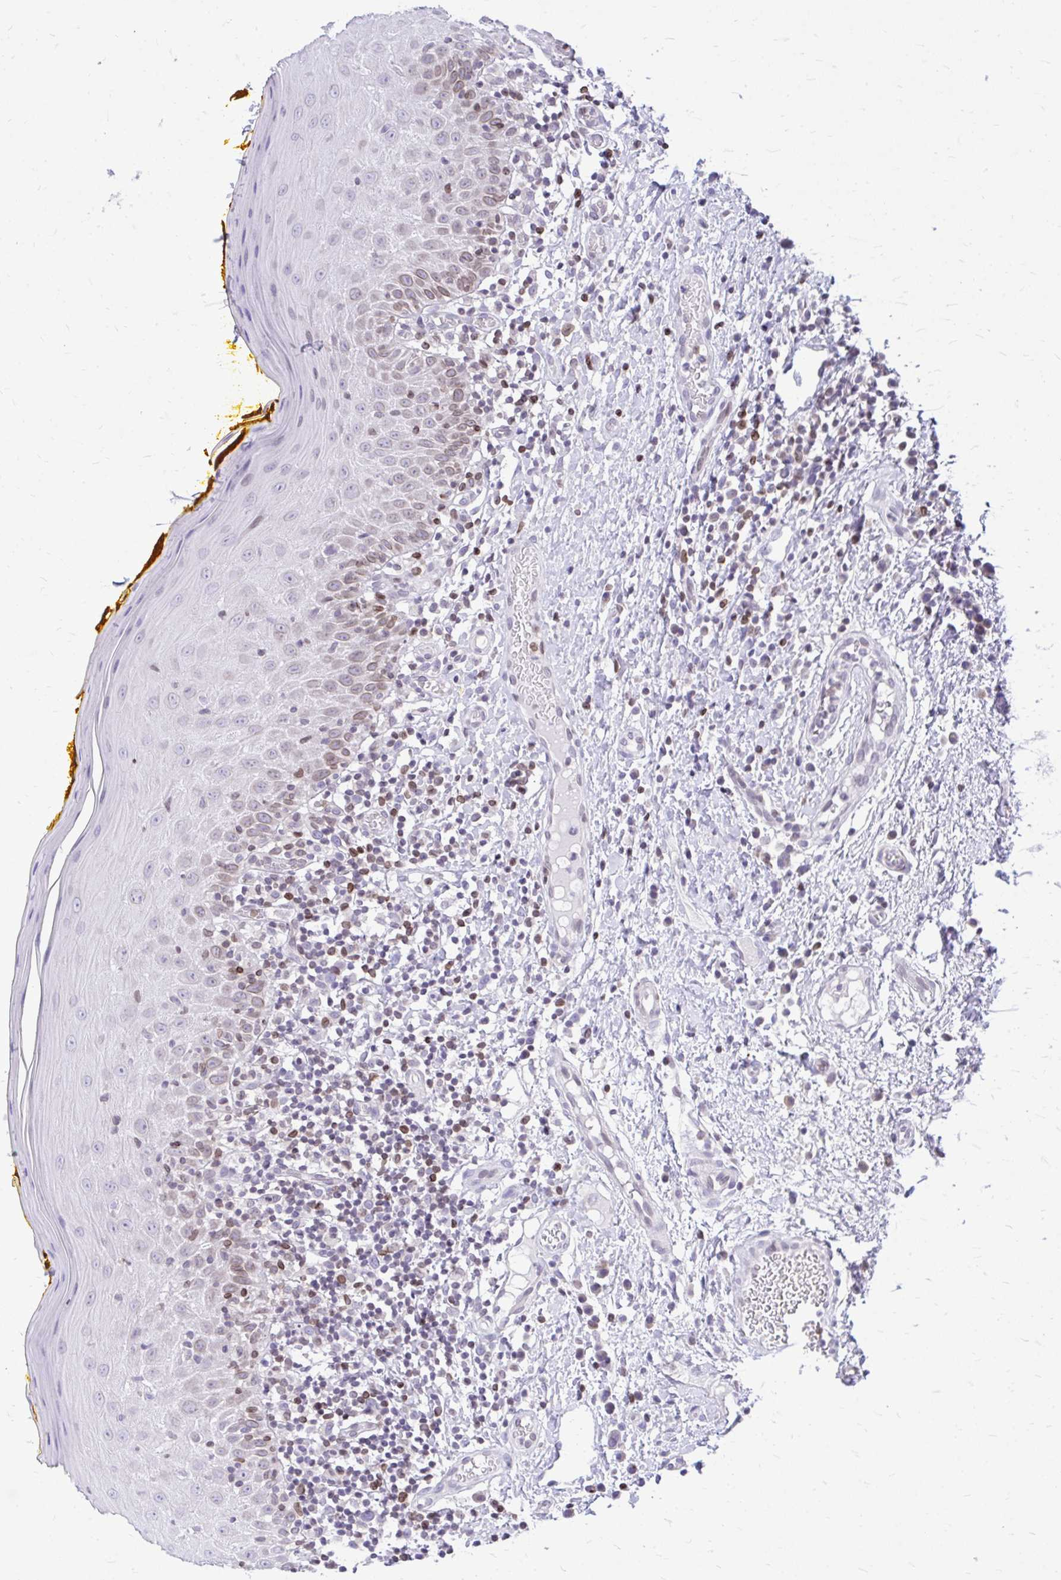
{"staining": {"intensity": "moderate", "quantity": "25%-75%", "location": "cytoplasmic/membranous"}, "tissue": "oral mucosa", "cell_type": "Squamous epithelial cells", "image_type": "normal", "snomed": [{"axis": "morphology", "description": "Normal tissue, NOS"}, {"axis": "topography", "description": "Oral tissue"}, {"axis": "topography", "description": "Tounge, NOS"}], "caption": "This image exhibits IHC staining of unremarkable oral mucosa, with medium moderate cytoplasmic/membranous staining in approximately 25%-75% of squamous epithelial cells.", "gene": "RPS6KA2", "patient": {"sex": "female", "age": 58}}